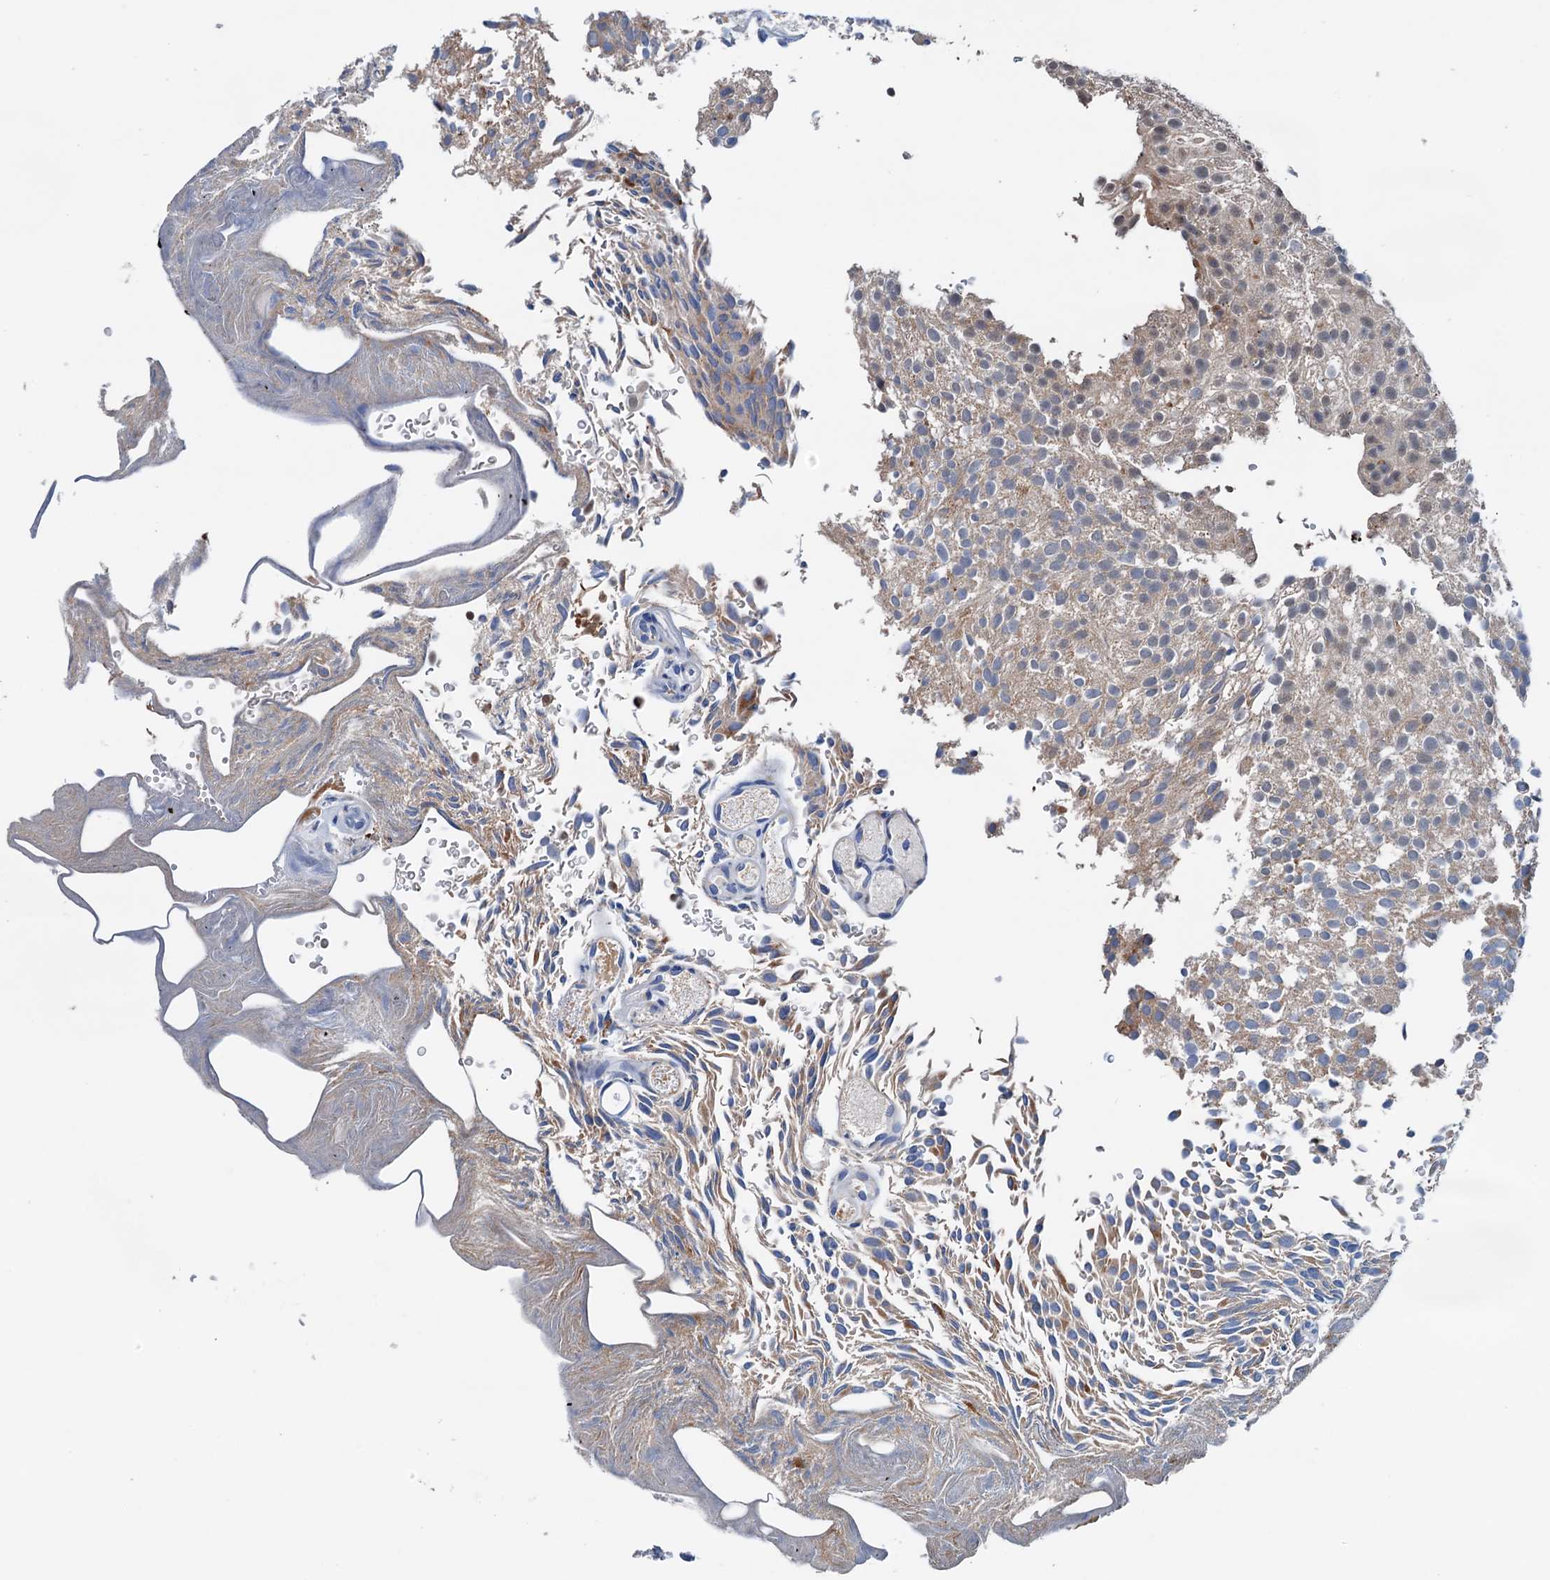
{"staining": {"intensity": "weak", "quantity": "25%-75%", "location": "cytoplasmic/membranous"}, "tissue": "urothelial cancer", "cell_type": "Tumor cells", "image_type": "cancer", "snomed": [{"axis": "morphology", "description": "Urothelial carcinoma, Low grade"}, {"axis": "topography", "description": "Urinary bladder"}], "caption": "IHC photomicrograph of low-grade urothelial carcinoma stained for a protein (brown), which demonstrates low levels of weak cytoplasmic/membranous expression in approximately 25%-75% of tumor cells.", "gene": "SHLD1", "patient": {"sex": "male", "age": 78}}